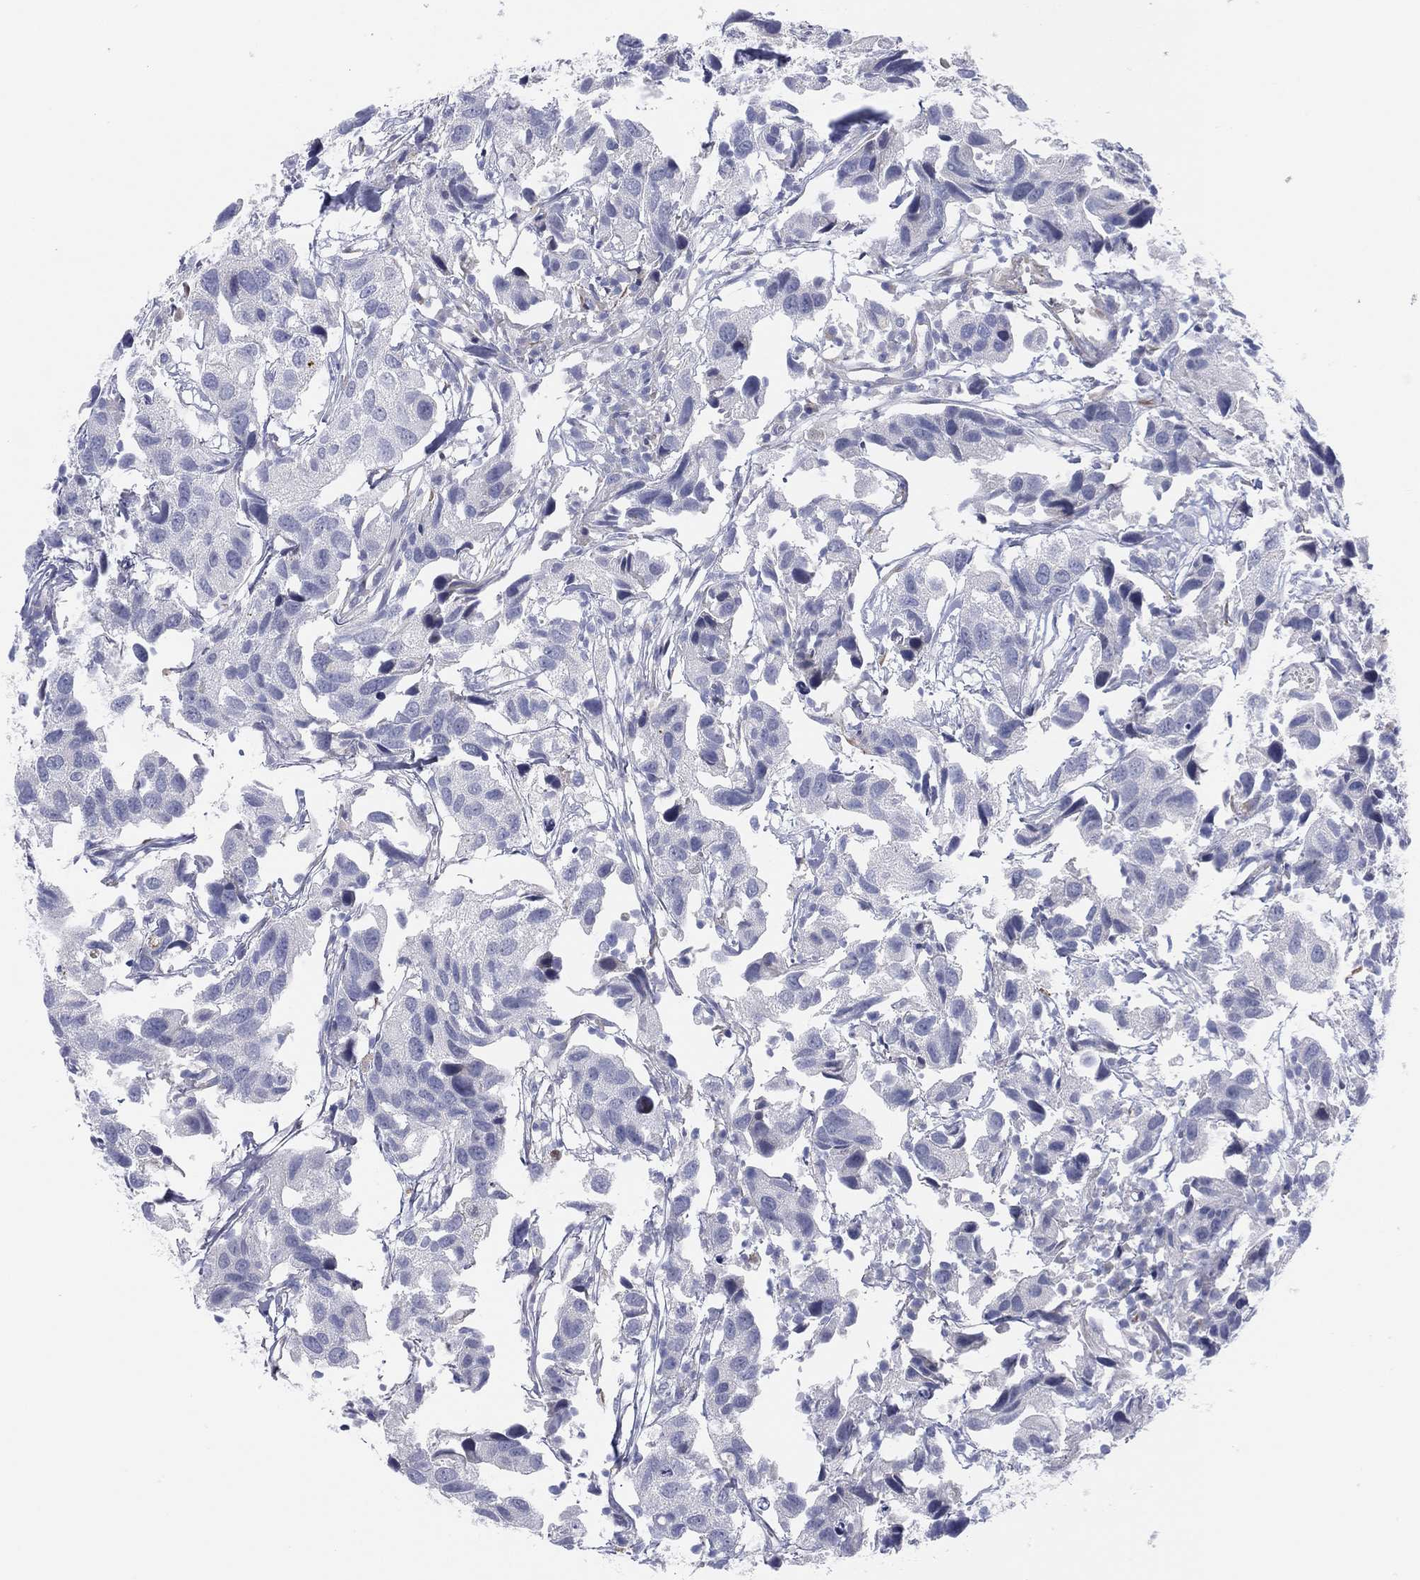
{"staining": {"intensity": "negative", "quantity": "none", "location": "none"}, "tissue": "urothelial cancer", "cell_type": "Tumor cells", "image_type": "cancer", "snomed": [{"axis": "morphology", "description": "Urothelial carcinoma, High grade"}, {"axis": "topography", "description": "Urinary bladder"}], "caption": "Human urothelial cancer stained for a protein using immunohistochemistry (IHC) exhibits no expression in tumor cells.", "gene": "MLF1", "patient": {"sex": "male", "age": 79}}